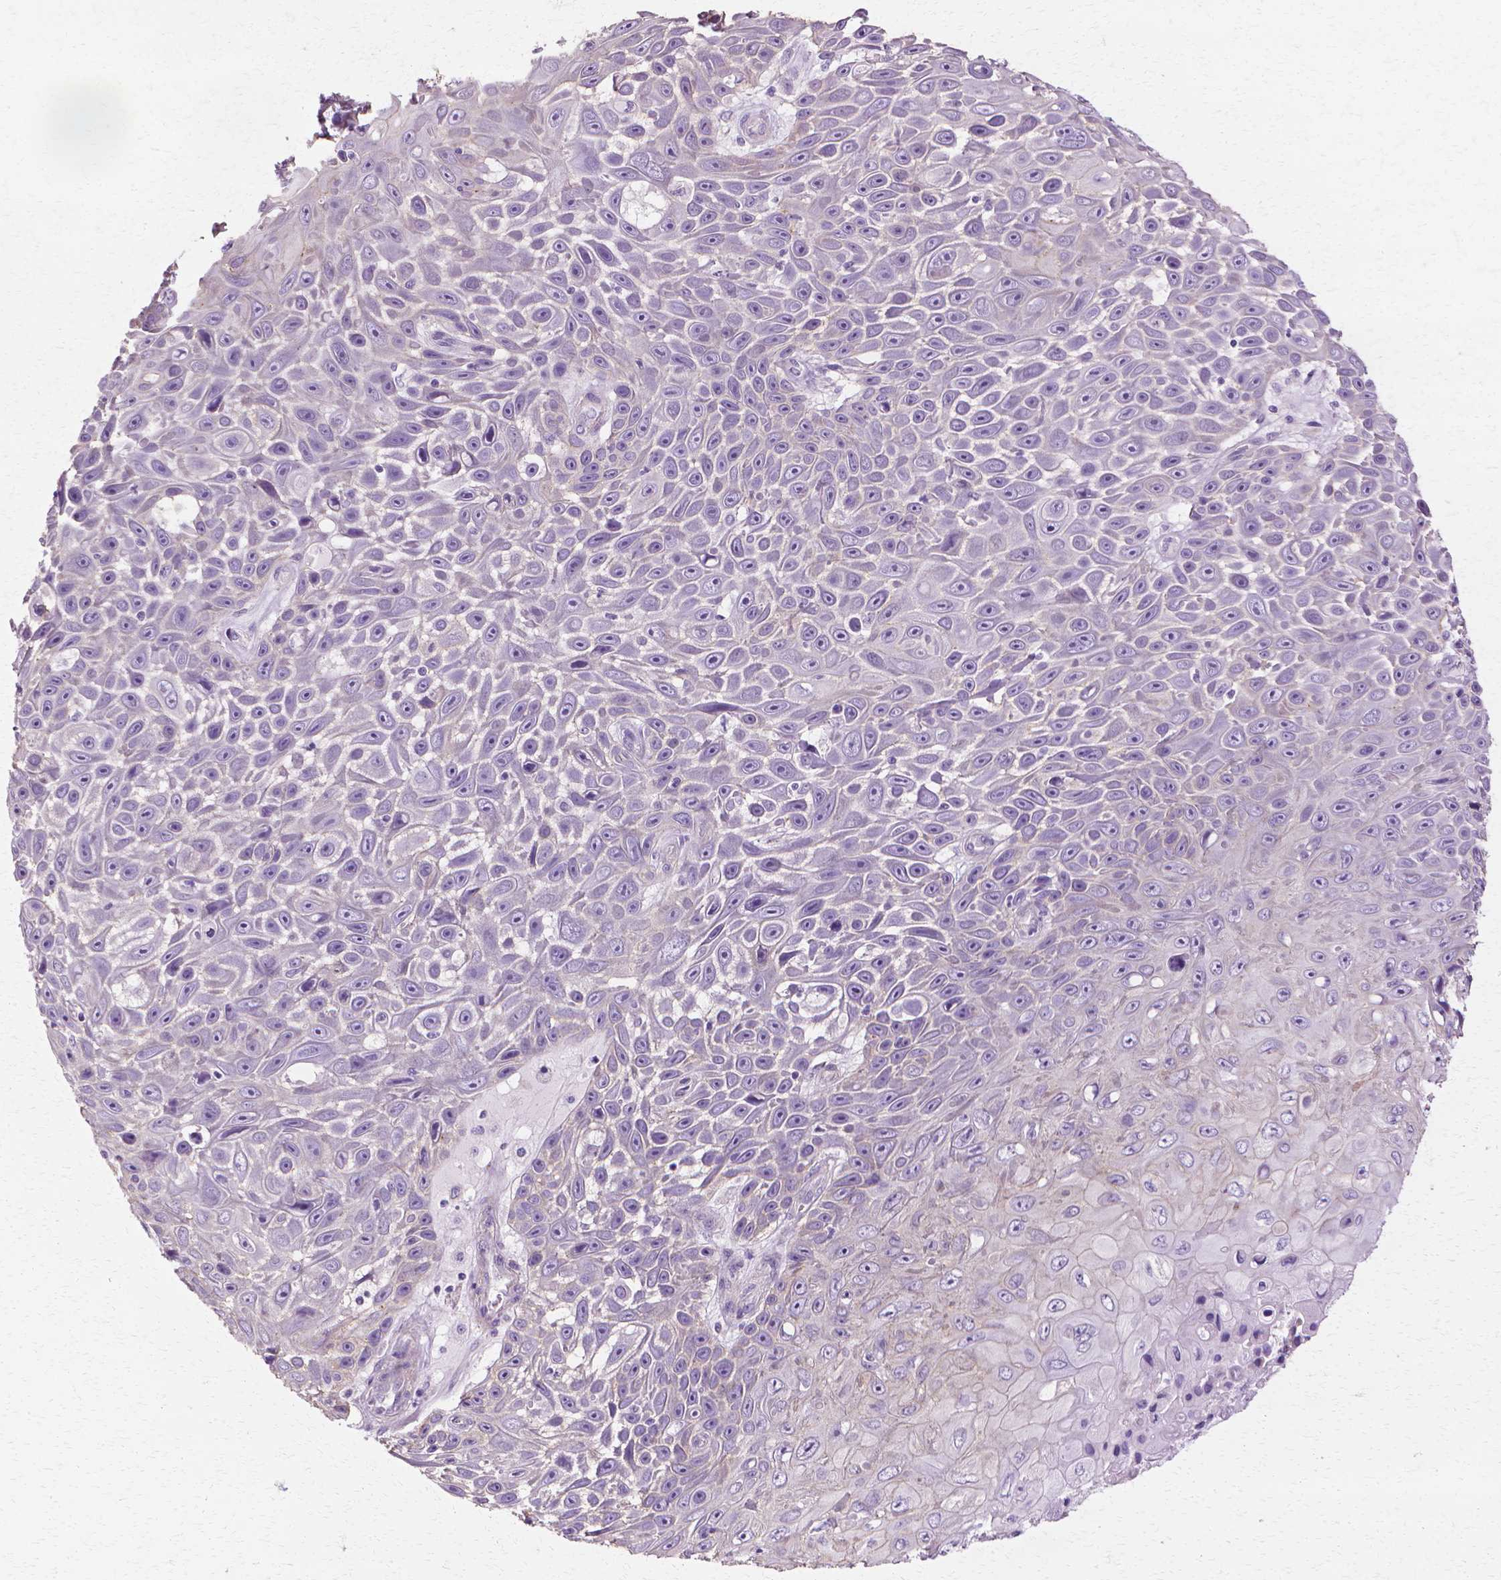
{"staining": {"intensity": "negative", "quantity": "none", "location": "none"}, "tissue": "skin cancer", "cell_type": "Tumor cells", "image_type": "cancer", "snomed": [{"axis": "morphology", "description": "Squamous cell carcinoma, NOS"}, {"axis": "topography", "description": "Skin"}], "caption": "Immunohistochemistry (IHC) histopathology image of neoplastic tissue: squamous cell carcinoma (skin) stained with DAB (3,3'-diaminobenzidine) shows no significant protein expression in tumor cells.", "gene": "CFAP157", "patient": {"sex": "male", "age": 82}}